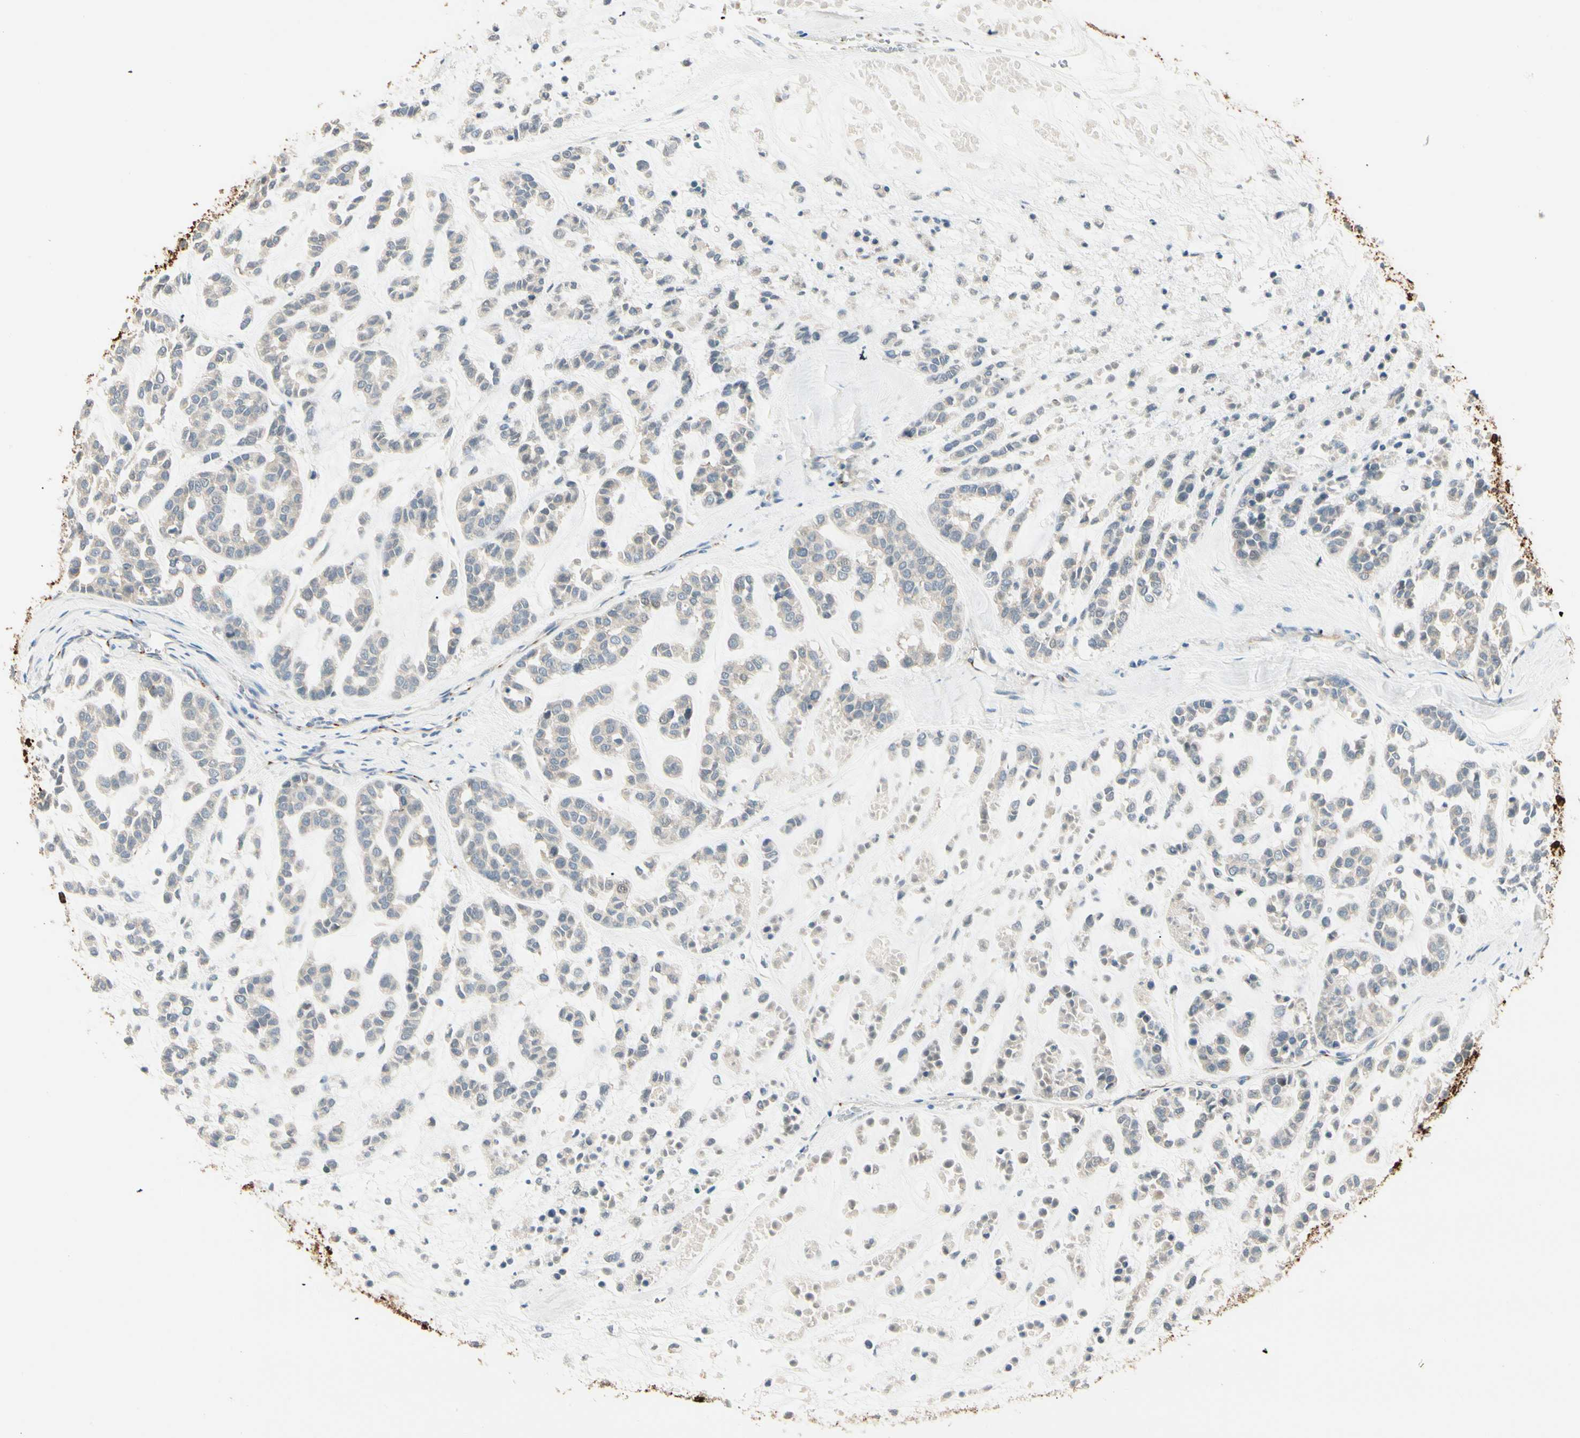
{"staining": {"intensity": "weak", "quantity": "<25%", "location": "cytoplasmic/membranous"}, "tissue": "head and neck cancer", "cell_type": "Tumor cells", "image_type": "cancer", "snomed": [{"axis": "morphology", "description": "Adenocarcinoma, NOS"}, {"axis": "morphology", "description": "Adenoma, NOS"}, {"axis": "topography", "description": "Head-Neck"}], "caption": "Head and neck cancer was stained to show a protein in brown. There is no significant expression in tumor cells. Nuclei are stained in blue.", "gene": "MANSC1", "patient": {"sex": "female", "age": 55}}